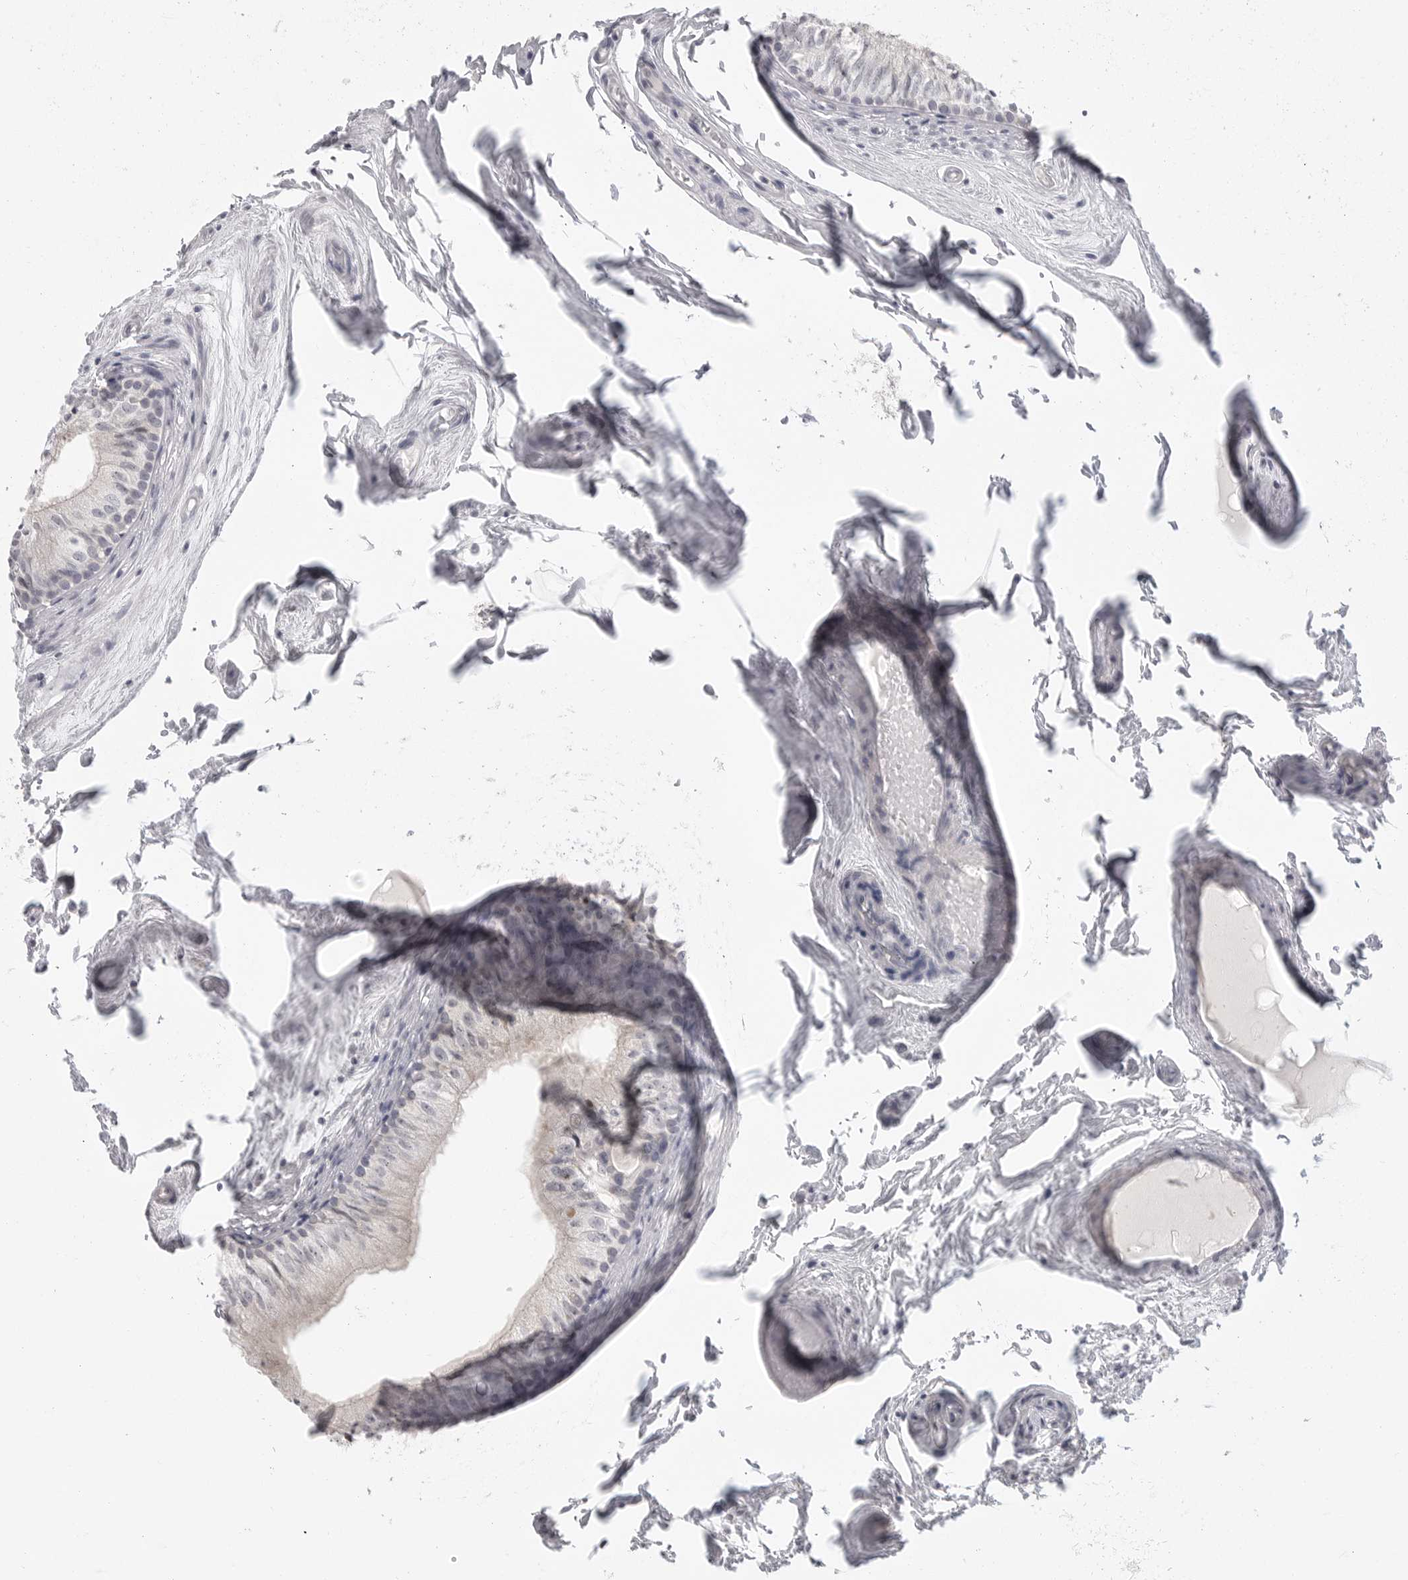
{"staining": {"intensity": "negative", "quantity": "none", "location": "none"}, "tissue": "epididymis", "cell_type": "Glandular cells", "image_type": "normal", "snomed": [{"axis": "morphology", "description": "Normal tissue, NOS"}, {"axis": "topography", "description": "Epididymis"}], "caption": "High power microscopy photomicrograph of an immunohistochemistry (IHC) micrograph of normal epididymis, revealing no significant positivity in glandular cells. (DAB (3,3'-diaminobenzidine) immunohistochemistry (IHC) visualized using brightfield microscopy, high magnification).", "gene": "HMGCS2", "patient": {"sex": "male", "age": 79}}